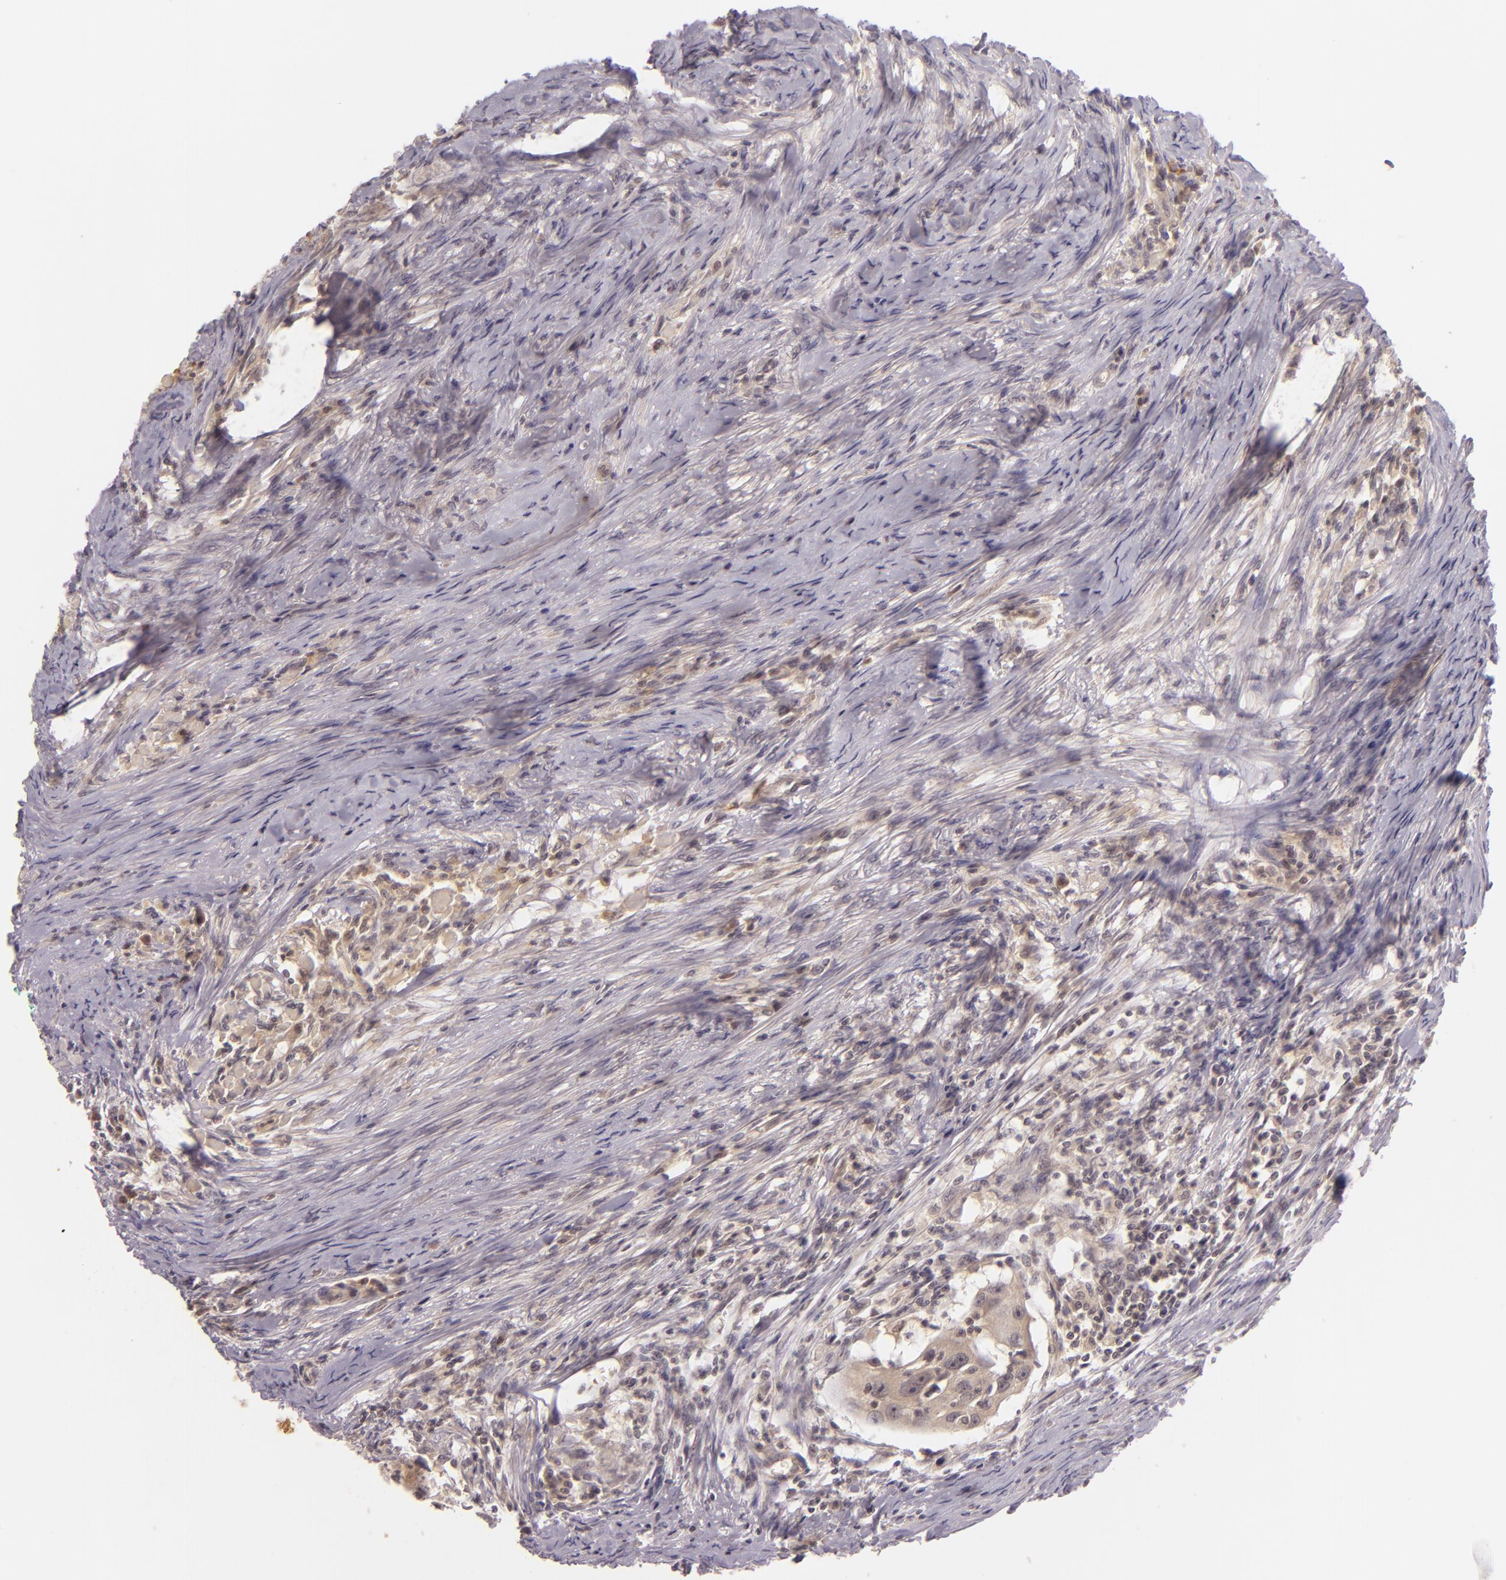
{"staining": {"intensity": "weak", "quantity": "25%-75%", "location": "cytoplasmic/membranous"}, "tissue": "head and neck cancer", "cell_type": "Tumor cells", "image_type": "cancer", "snomed": [{"axis": "morphology", "description": "Squamous cell carcinoma, NOS"}, {"axis": "topography", "description": "Head-Neck"}], "caption": "A high-resolution photomicrograph shows immunohistochemistry staining of squamous cell carcinoma (head and neck), which exhibits weak cytoplasmic/membranous staining in about 25%-75% of tumor cells.", "gene": "CASP8", "patient": {"sex": "male", "age": 64}}